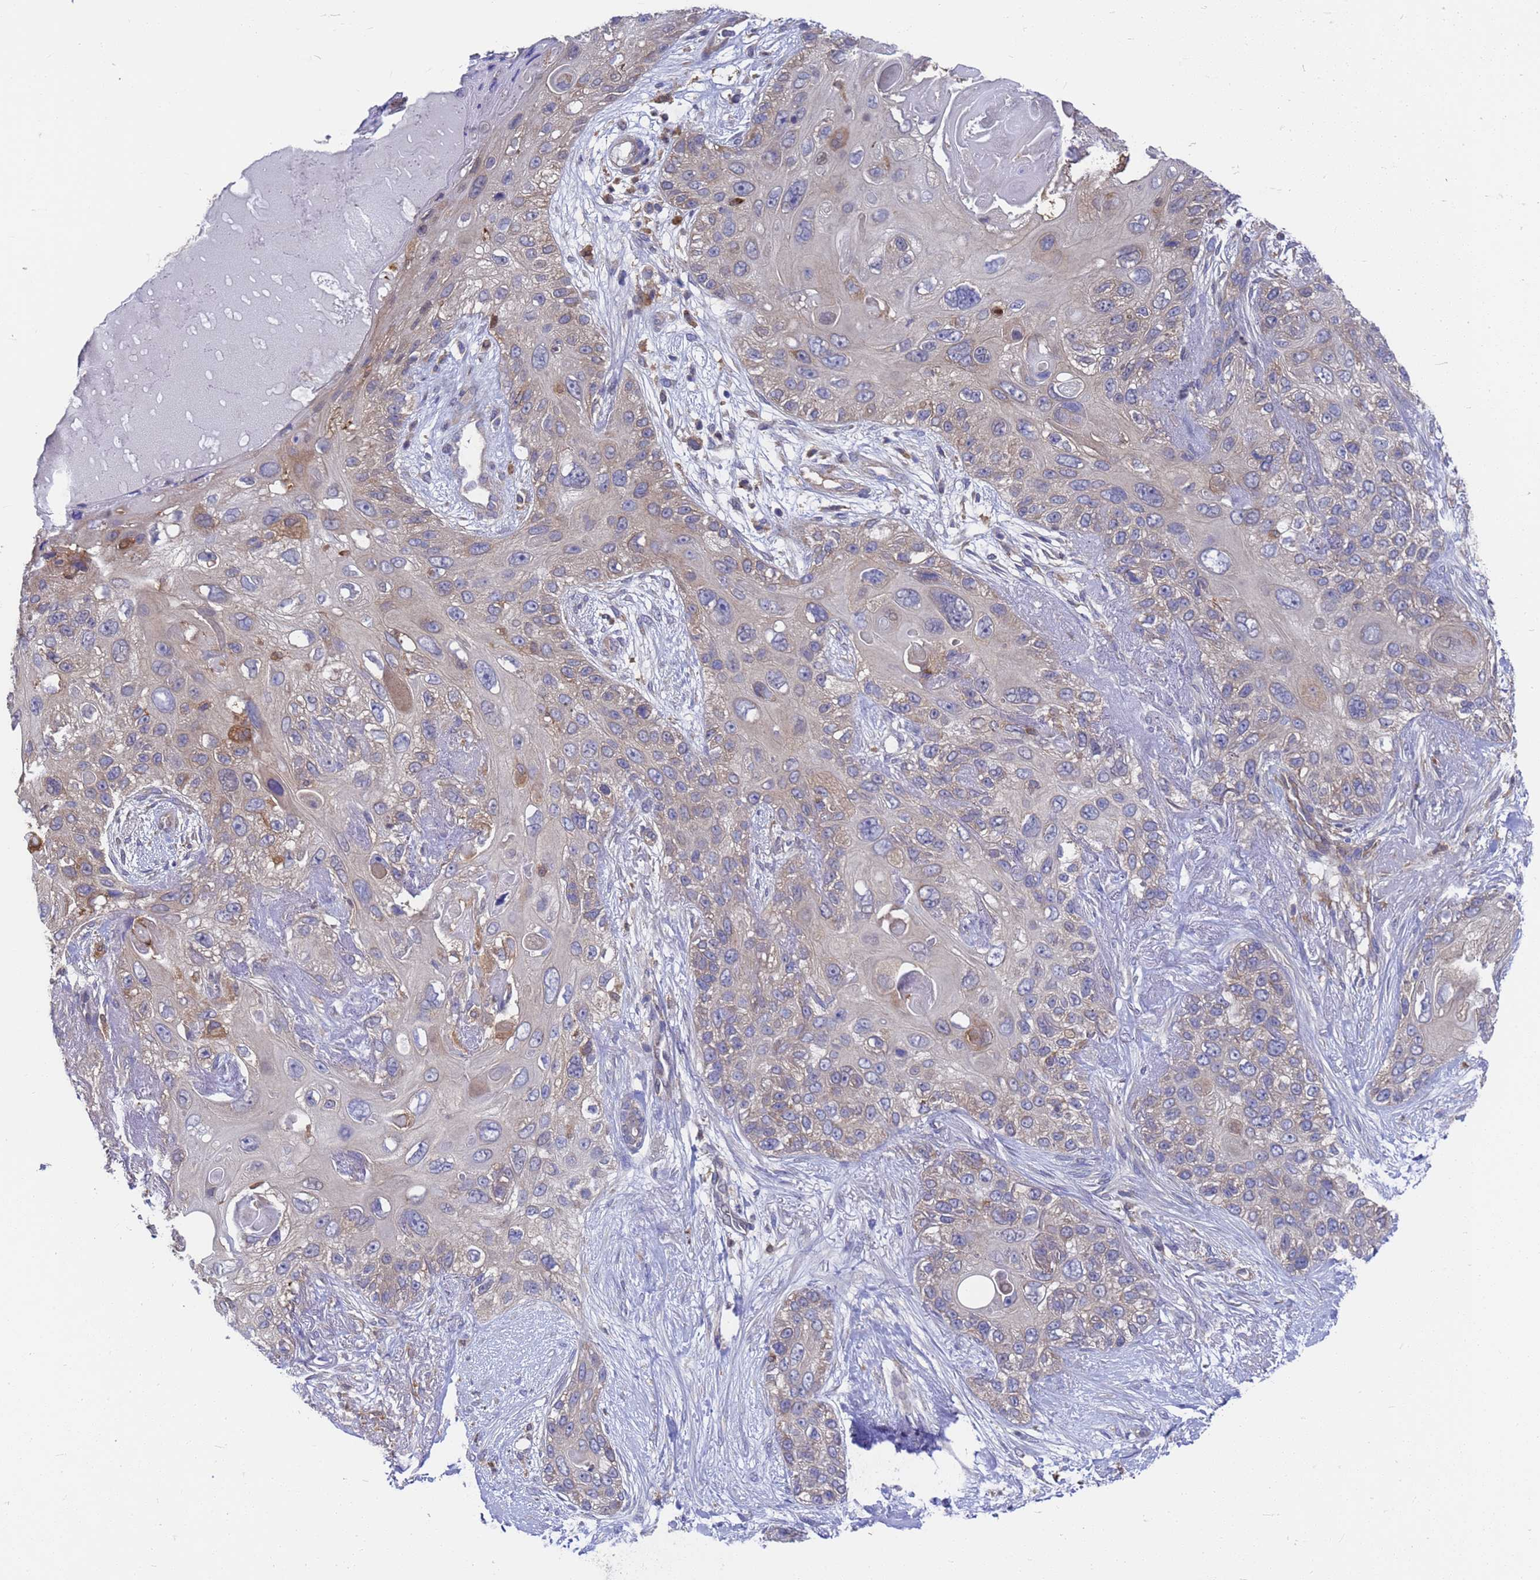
{"staining": {"intensity": "moderate", "quantity": "<25%", "location": "cytoplasmic/membranous"}, "tissue": "skin cancer", "cell_type": "Tumor cells", "image_type": "cancer", "snomed": [{"axis": "morphology", "description": "Normal tissue, NOS"}, {"axis": "morphology", "description": "Squamous cell carcinoma, NOS"}, {"axis": "topography", "description": "Skin"}], "caption": "Immunohistochemistry (IHC) micrograph of neoplastic tissue: human squamous cell carcinoma (skin) stained using immunohistochemistry (IHC) displays low levels of moderate protein expression localized specifically in the cytoplasmic/membranous of tumor cells, appearing as a cytoplasmic/membranous brown color.", "gene": "SLC35E2B", "patient": {"sex": "male", "age": 72}}